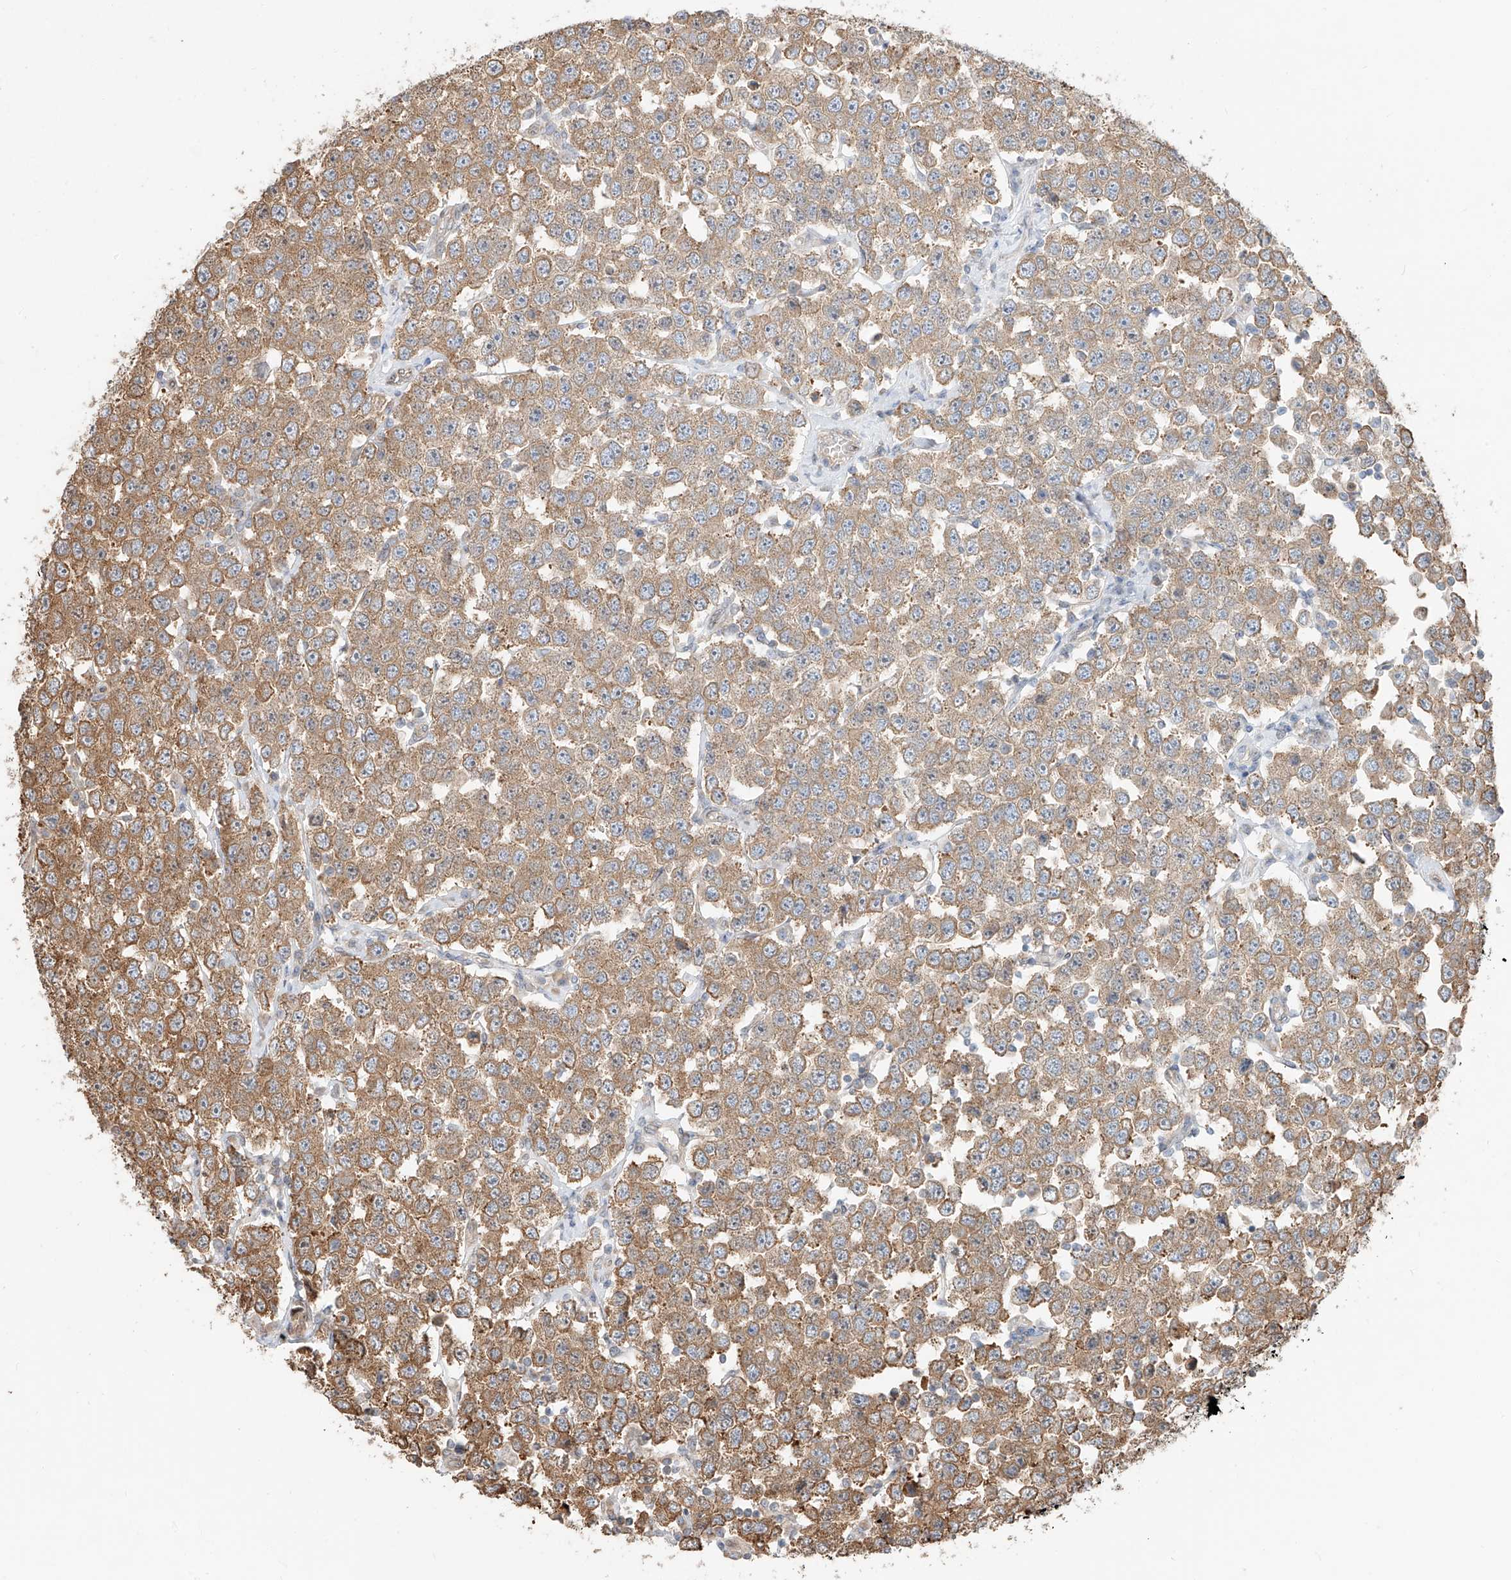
{"staining": {"intensity": "moderate", "quantity": ">75%", "location": "cytoplasmic/membranous"}, "tissue": "testis cancer", "cell_type": "Tumor cells", "image_type": "cancer", "snomed": [{"axis": "morphology", "description": "Seminoma, NOS"}, {"axis": "topography", "description": "Testis"}], "caption": "IHC of human testis cancer demonstrates medium levels of moderate cytoplasmic/membranous positivity in approximately >75% of tumor cells.", "gene": "CEP162", "patient": {"sex": "male", "age": 28}}